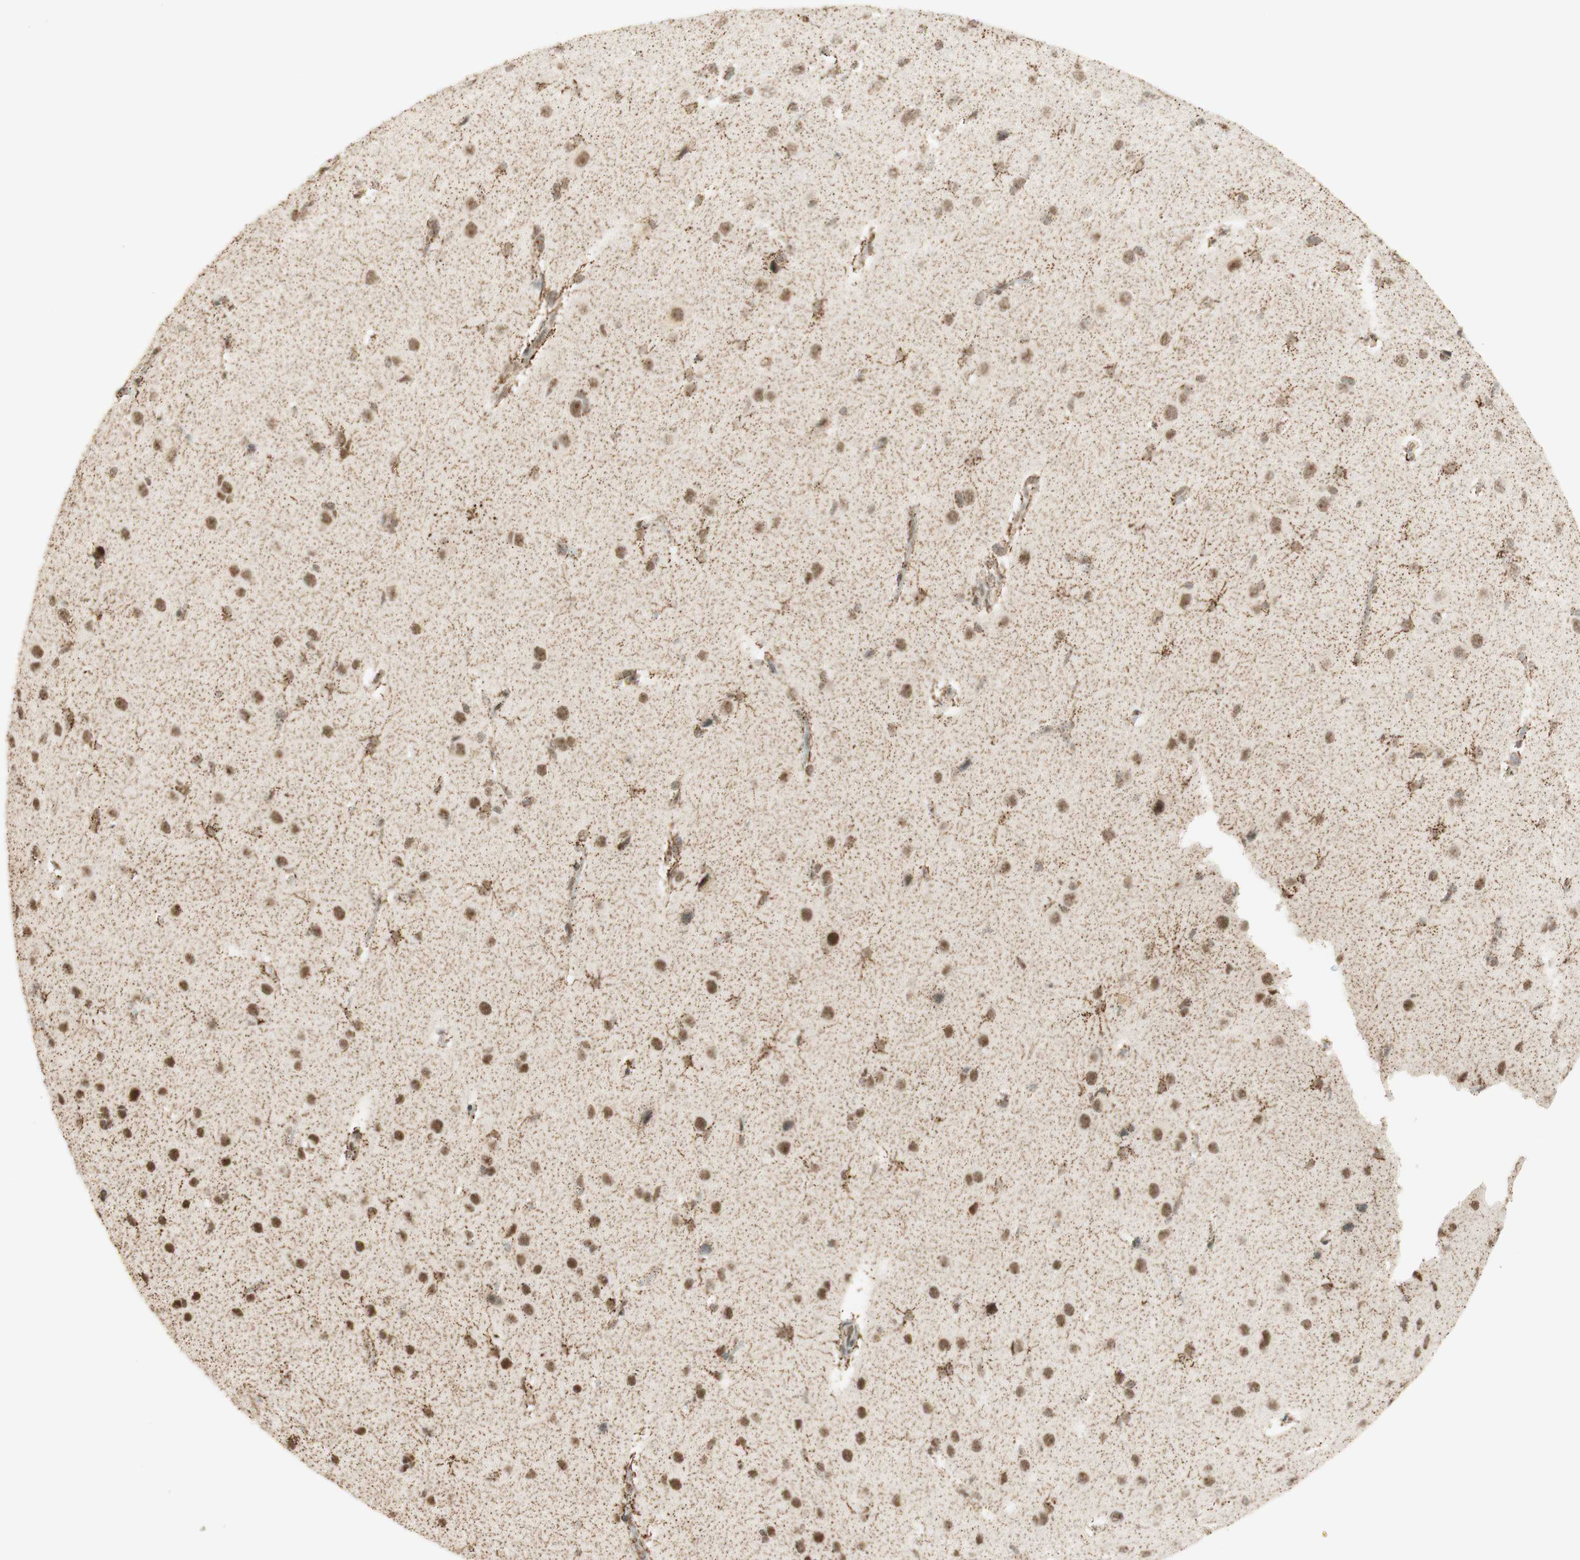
{"staining": {"intensity": "moderate", "quantity": ">75%", "location": "nuclear"}, "tissue": "cerebral cortex", "cell_type": "Endothelial cells", "image_type": "normal", "snomed": [{"axis": "morphology", "description": "Normal tissue, NOS"}, {"axis": "topography", "description": "Cerebral cortex"}], "caption": "Immunohistochemistry (IHC) micrograph of normal human cerebral cortex stained for a protein (brown), which exhibits medium levels of moderate nuclear expression in about >75% of endothelial cells.", "gene": "ZNF782", "patient": {"sex": "male", "age": 62}}